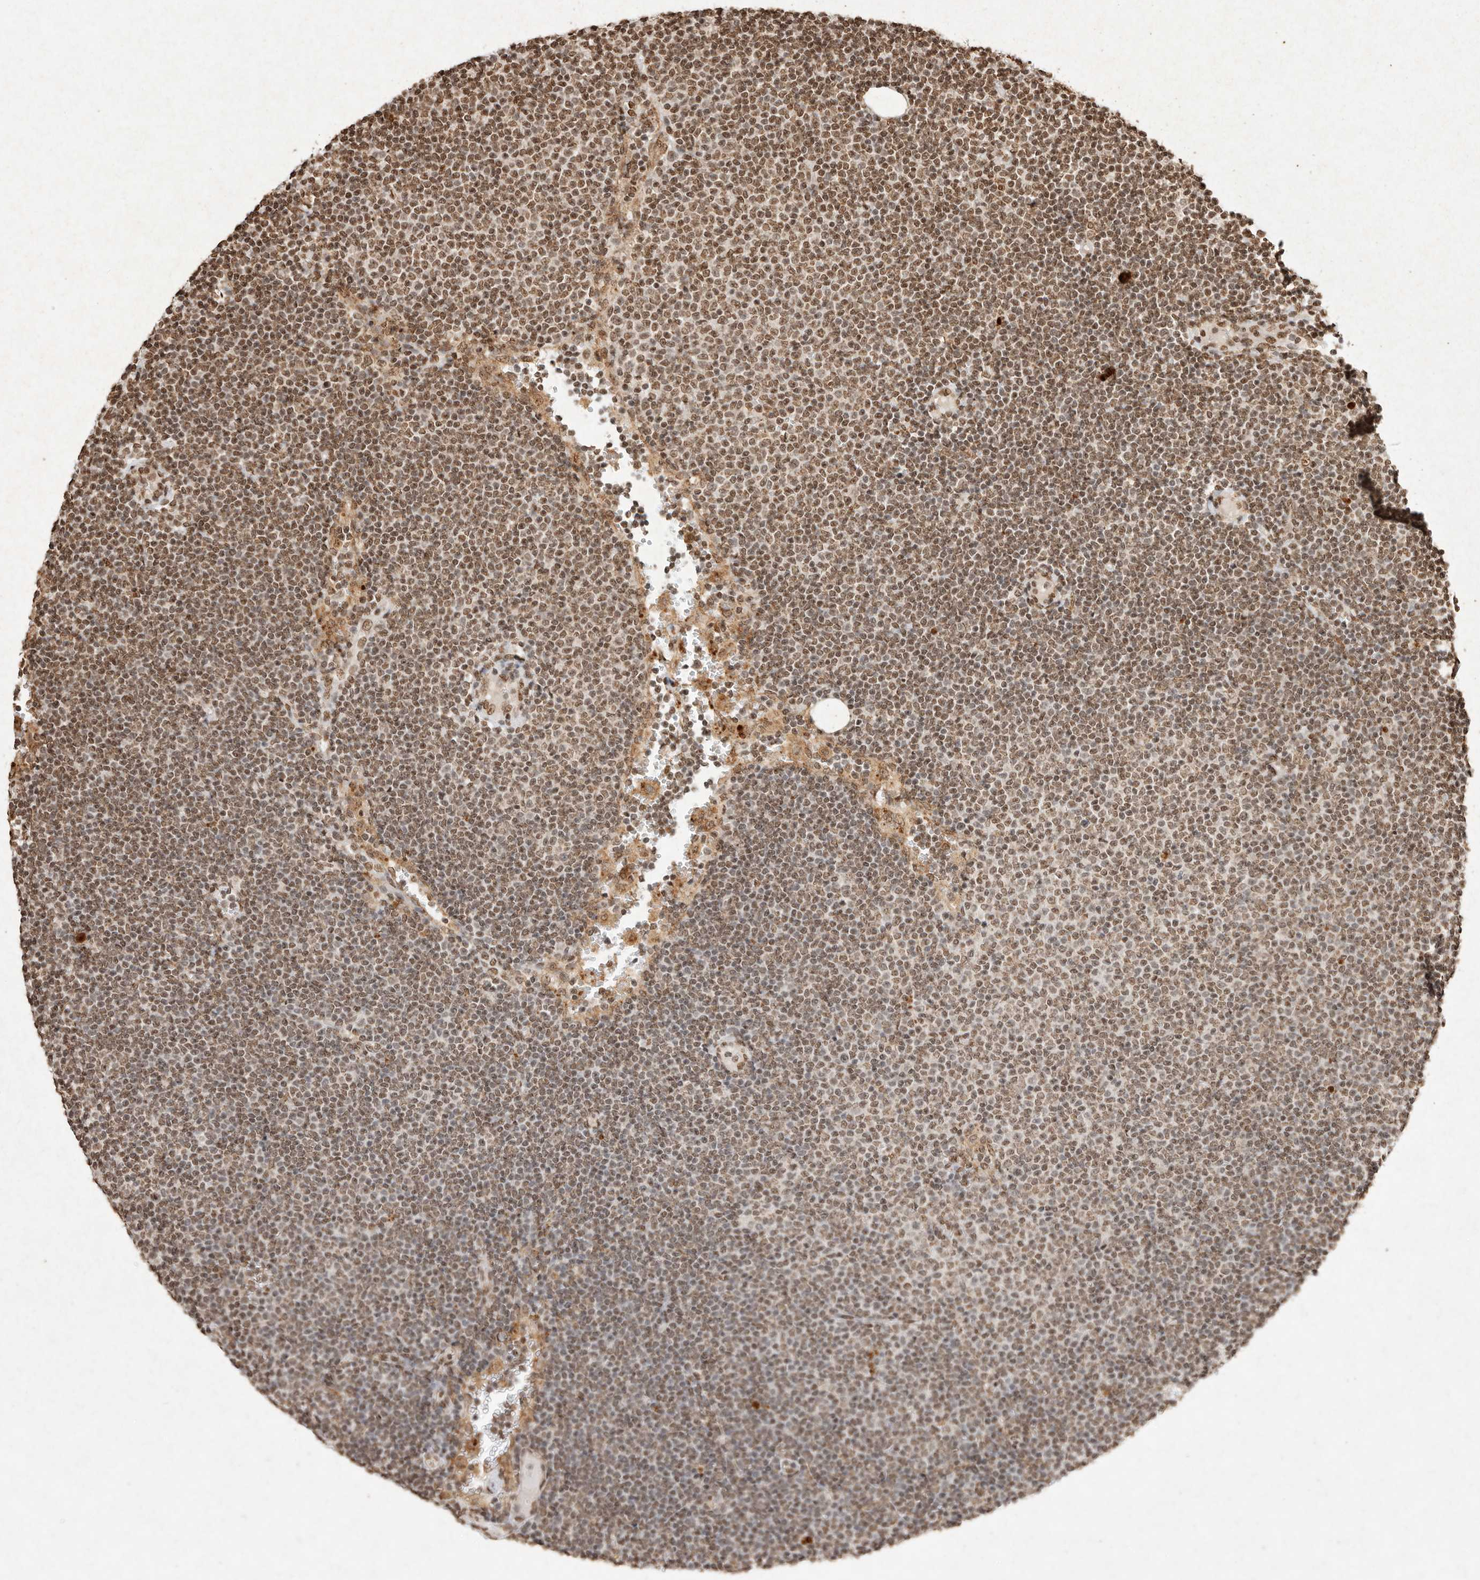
{"staining": {"intensity": "moderate", "quantity": ">75%", "location": "nuclear"}, "tissue": "lymphoma", "cell_type": "Tumor cells", "image_type": "cancer", "snomed": [{"axis": "morphology", "description": "Malignant lymphoma, non-Hodgkin's type, Low grade"}, {"axis": "topography", "description": "Lymph node"}], "caption": "The photomicrograph shows a brown stain indicating the presence of a protein in the nuclear of tumor cells in lymphoma. The staining was performed using DAB to visualize the protein expression in brown, while the nuclei were stained in blue with hematoxylin (Magnification: 20x).", "gene": "NKX3-2", "patient": {"sex": "female", "age": 53}}